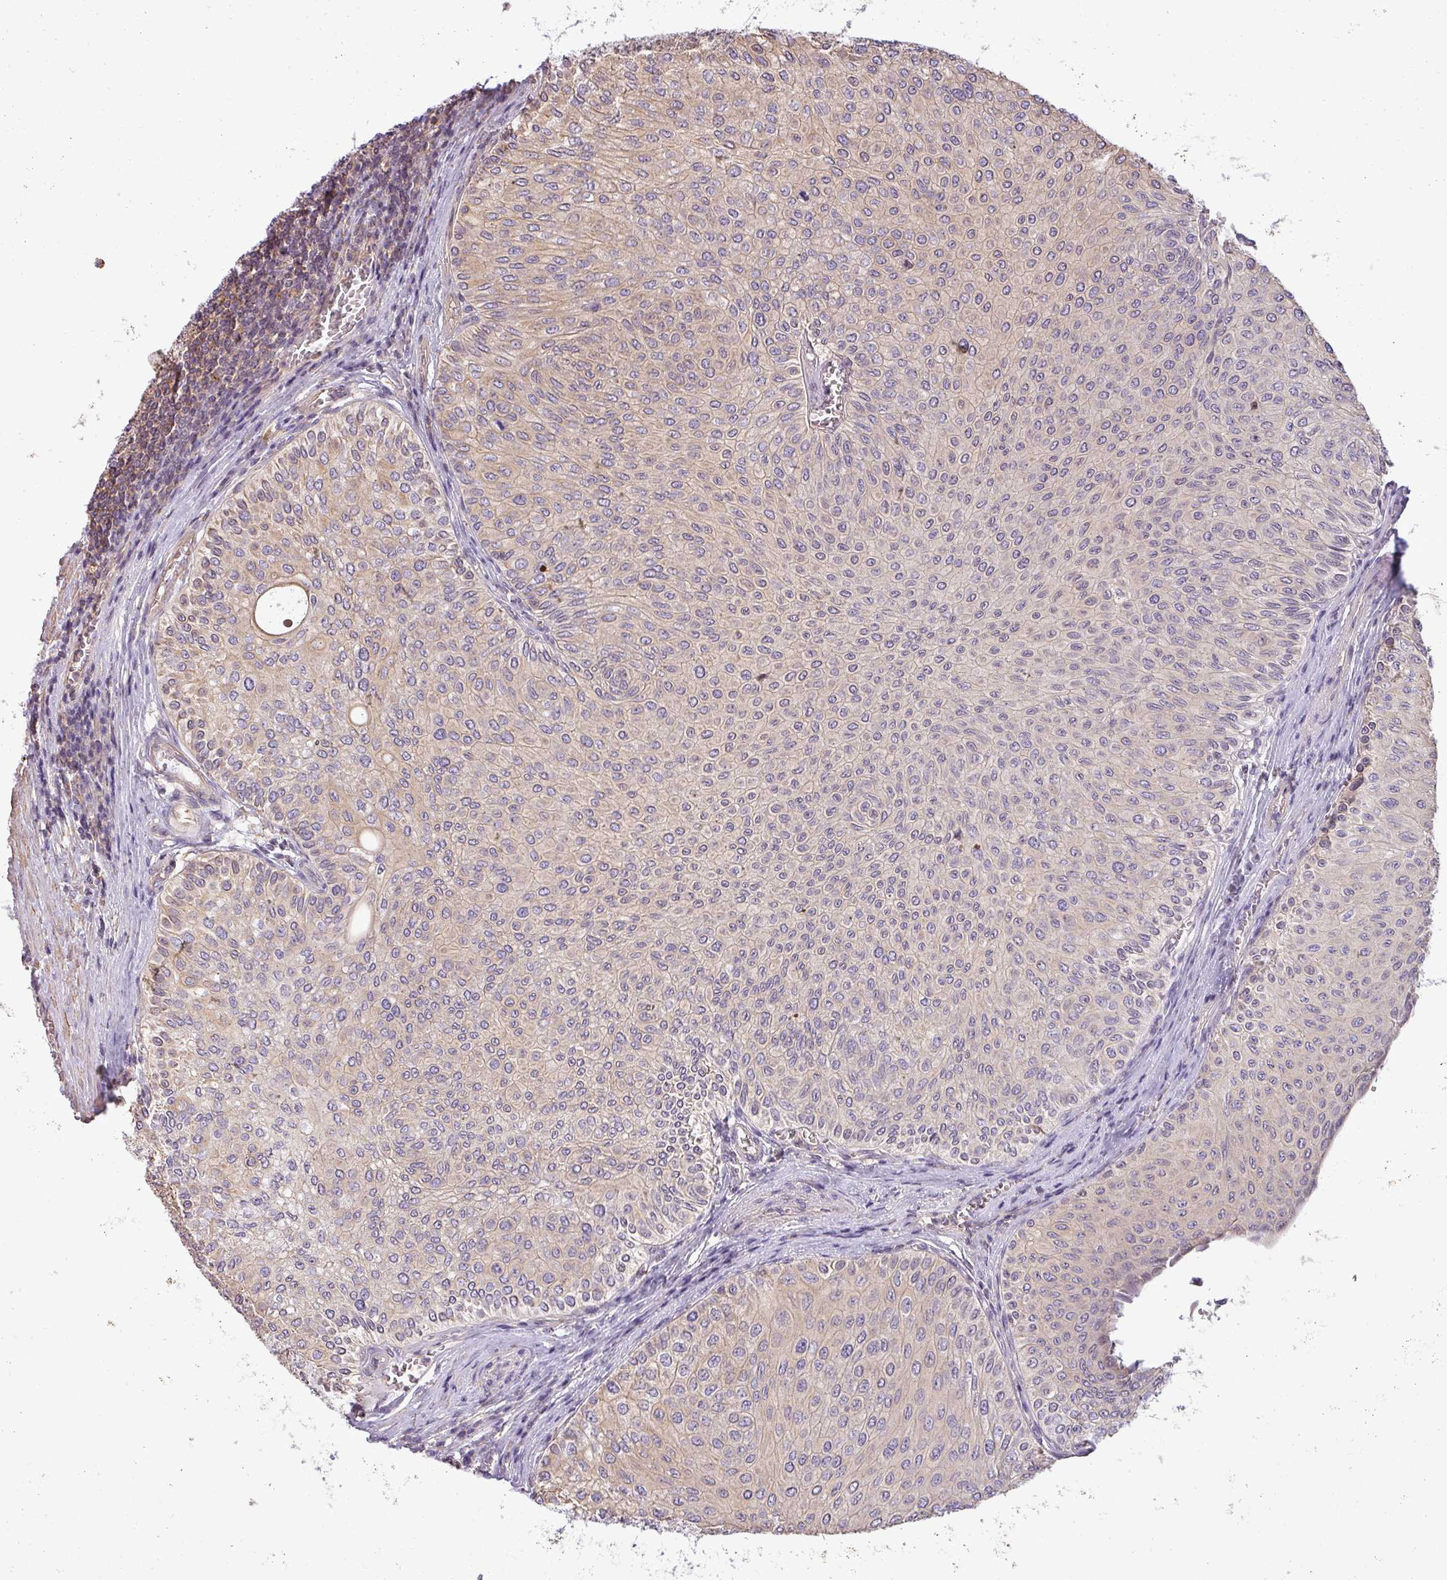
{"staining": {"intensity": "negative", "quantity": "none", "location": "none"}, "tissue": "urothelial cancer", "cell_type": "Tumor cells", "image_type": "cancer", "snomed": [{"axis": "morphology", "description": "Urothelial carcinoma, NOS"}, {"axis": "topography", "description": "Urinary bladder"}], "caption": "This is an immunohistochemistry photomicrograph of human transitional cell carcinoma. There is no staining in tumor cells.", "gene": "ZNF835", "patient": {"sex": "male", "age": 59}}